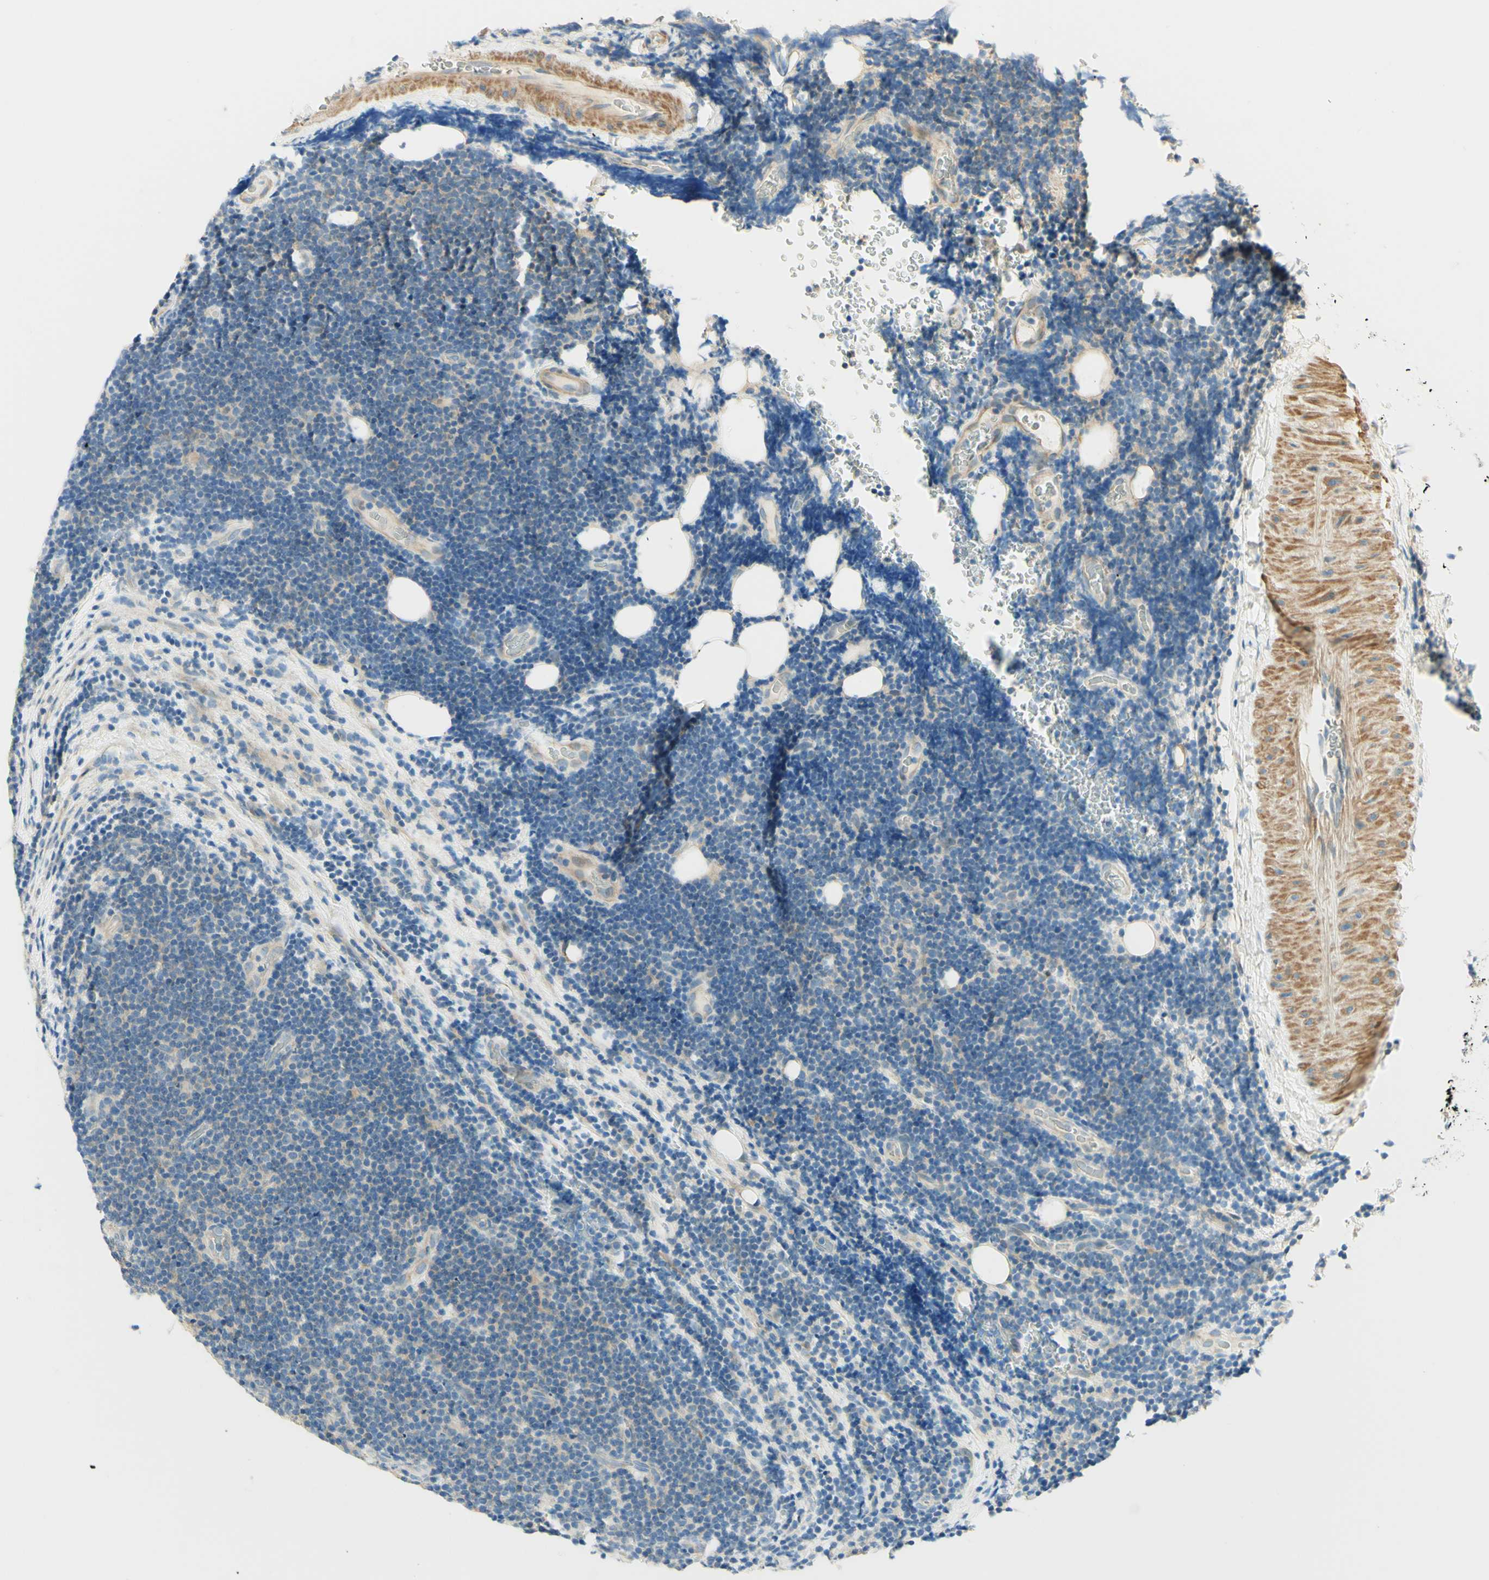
{"staining": {"intensity": "weak", "quantity": "25%-75%", "location": "cytoplasmic/membranous"}, "tissue": "lymphoma", "cell_type": "Tumor cells", "image_type": "cancer", "snomed": [{"axis": "morphology", "description": "Malignant lymphoma, non-Hodgkin's type, Low grade"}, {"axis": "topography", "description": "Lymph node"}], "caption": "A brown stain labels weak cytoplasmic/membranous expression of a protein in human low-grade malignant lymphoma, non-Hodgkin's type tumor cells. (DAB (3,3'-diaminobenzidine) IHC with brightfield microscopy, high magnification).", "gene": "PROM1", "patient": {"sex": "male", "age": 83}}